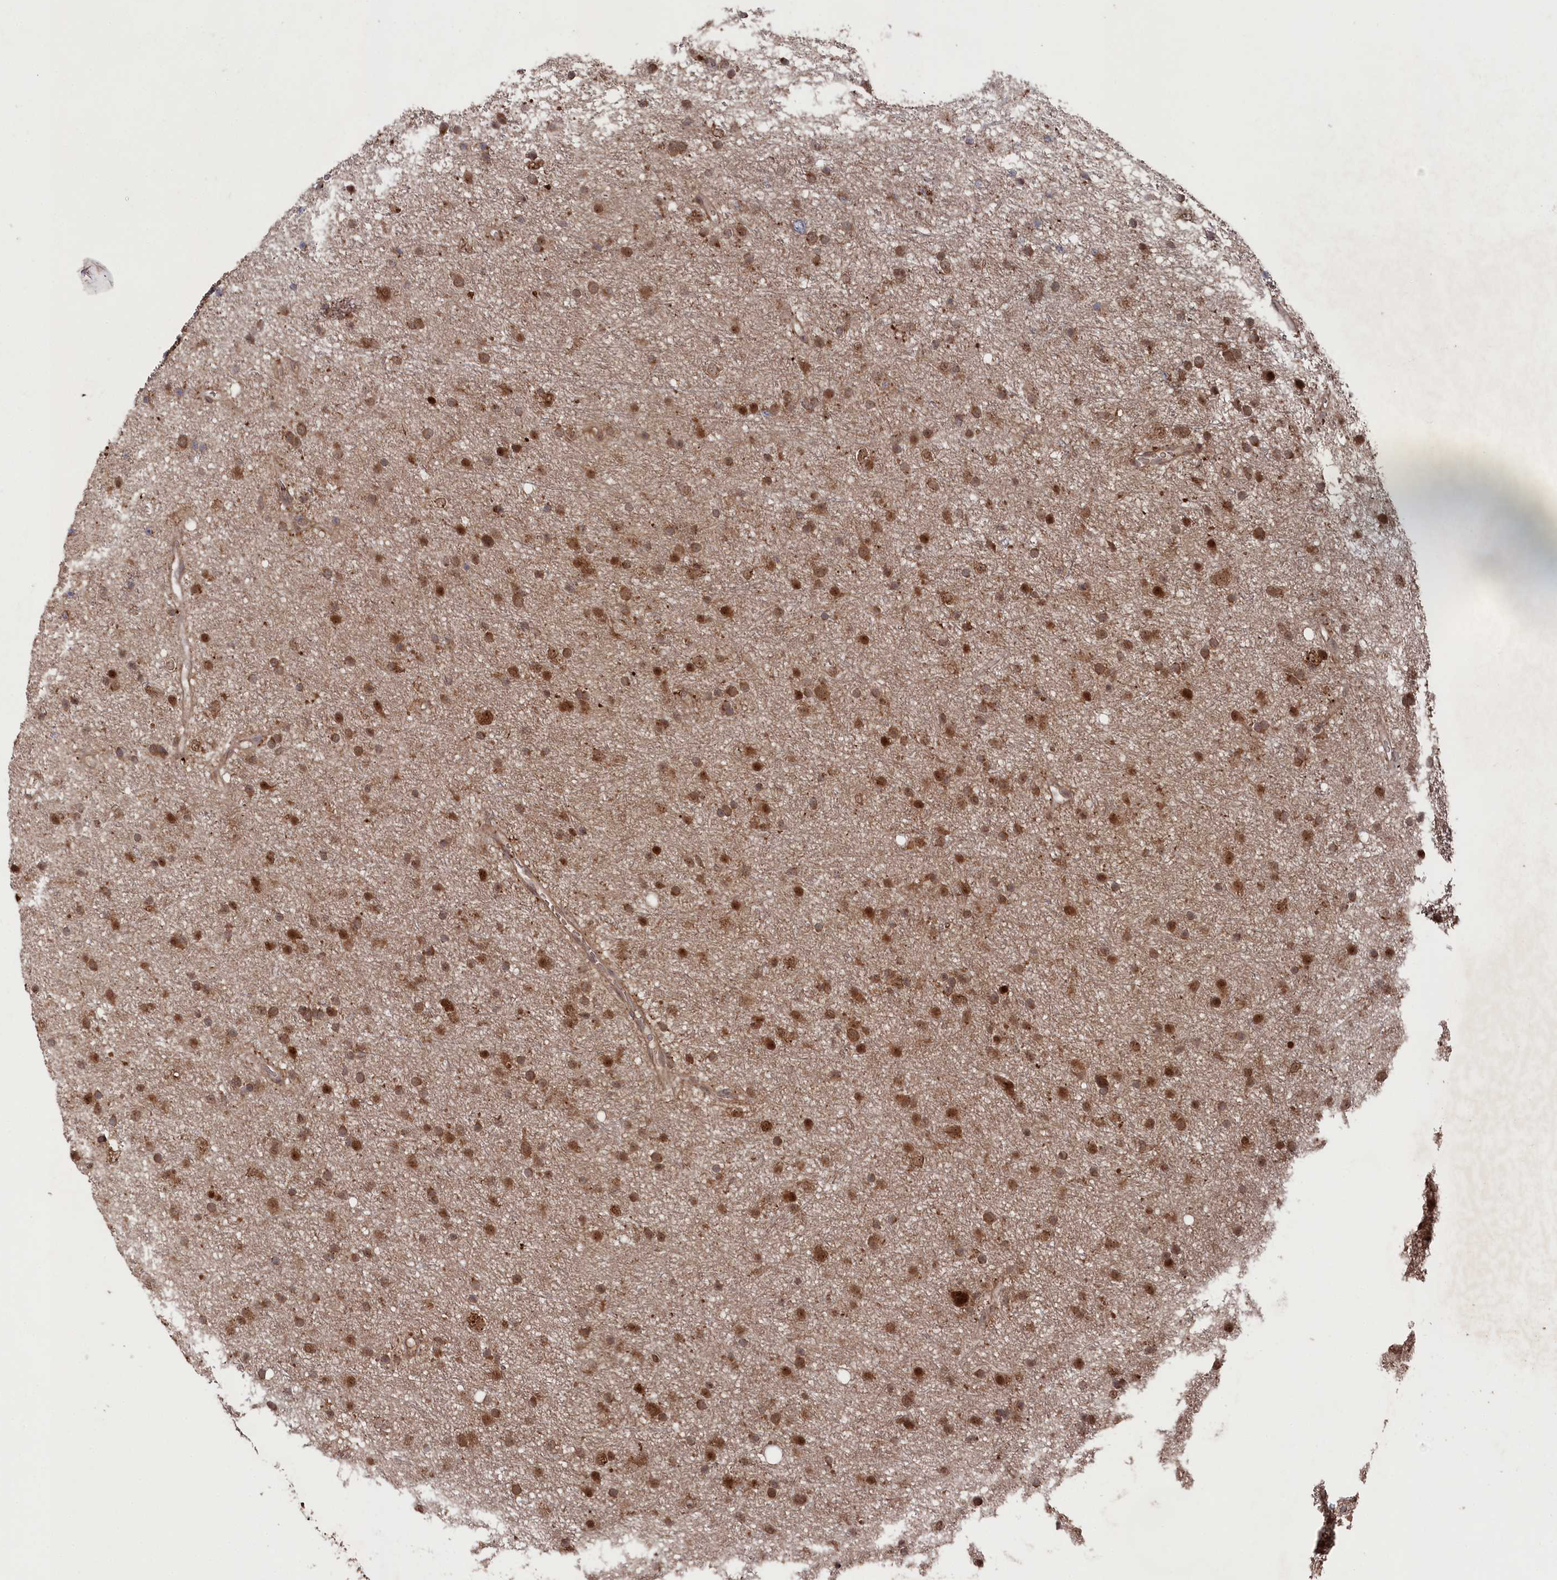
{"staining": {"intensity": "strong", "quantity": ">75%", "location": "cytoplasmic/membranous"}, "tissue": "glioma", "cell_type": "Tumor cells", "image_type": "cancer", "snomed": [{"axis": "morphology", "description": "Glioma, malignant, Low grade"}, {"axis": "topography", "description": "Cerebral cortex"}], "caption": "Protein expression analysis of glioma displays strong cytoplasmic/membranous staining in about >75% of tumor cells.", "gene": "BORCS7", "patient": {"sex": "female", "age": 39}}